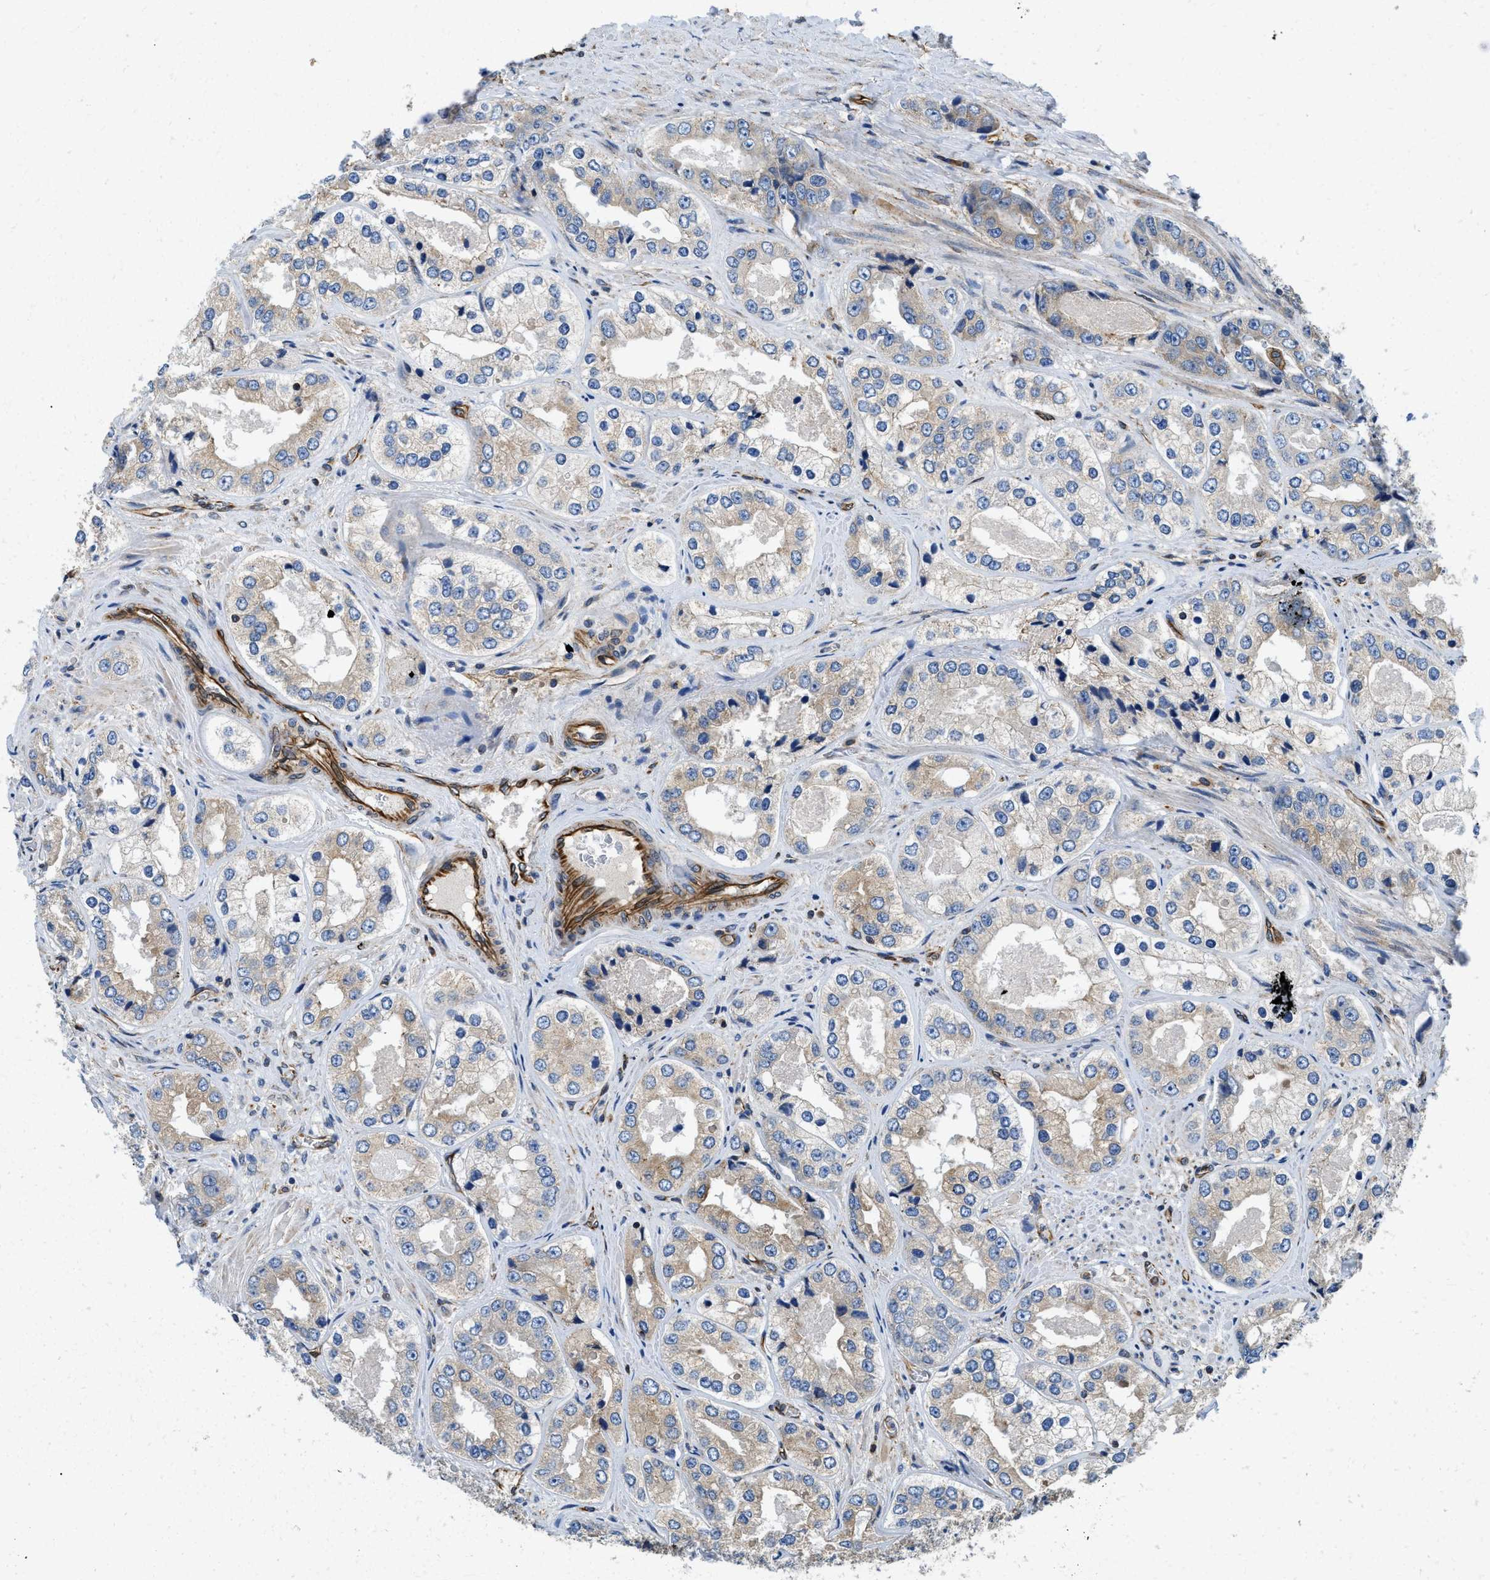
{"staining": {"intensity": "weak", "quantity": "25%-75%", "location": "cytoplasmic/membranous"}, "tissue": "prostate cancer", "cell_type": "Tumor cells", "image_type": "cancer", "snomed": [{"axis": "morphology", "description": "Adenocarcinoma, High grade"}, {"axis": "topography", "description": "Prostate"}], "caption": "There is low levels of weak cytoplasmic/membranous positivity in tumor cells of prostate cancer (adenocarcinoma (high-grade)), as demonstrated by immunohistochemical staining (brown color).", "gene": "HSD17B12", "patient": {"sex": "male", "age": 61}}